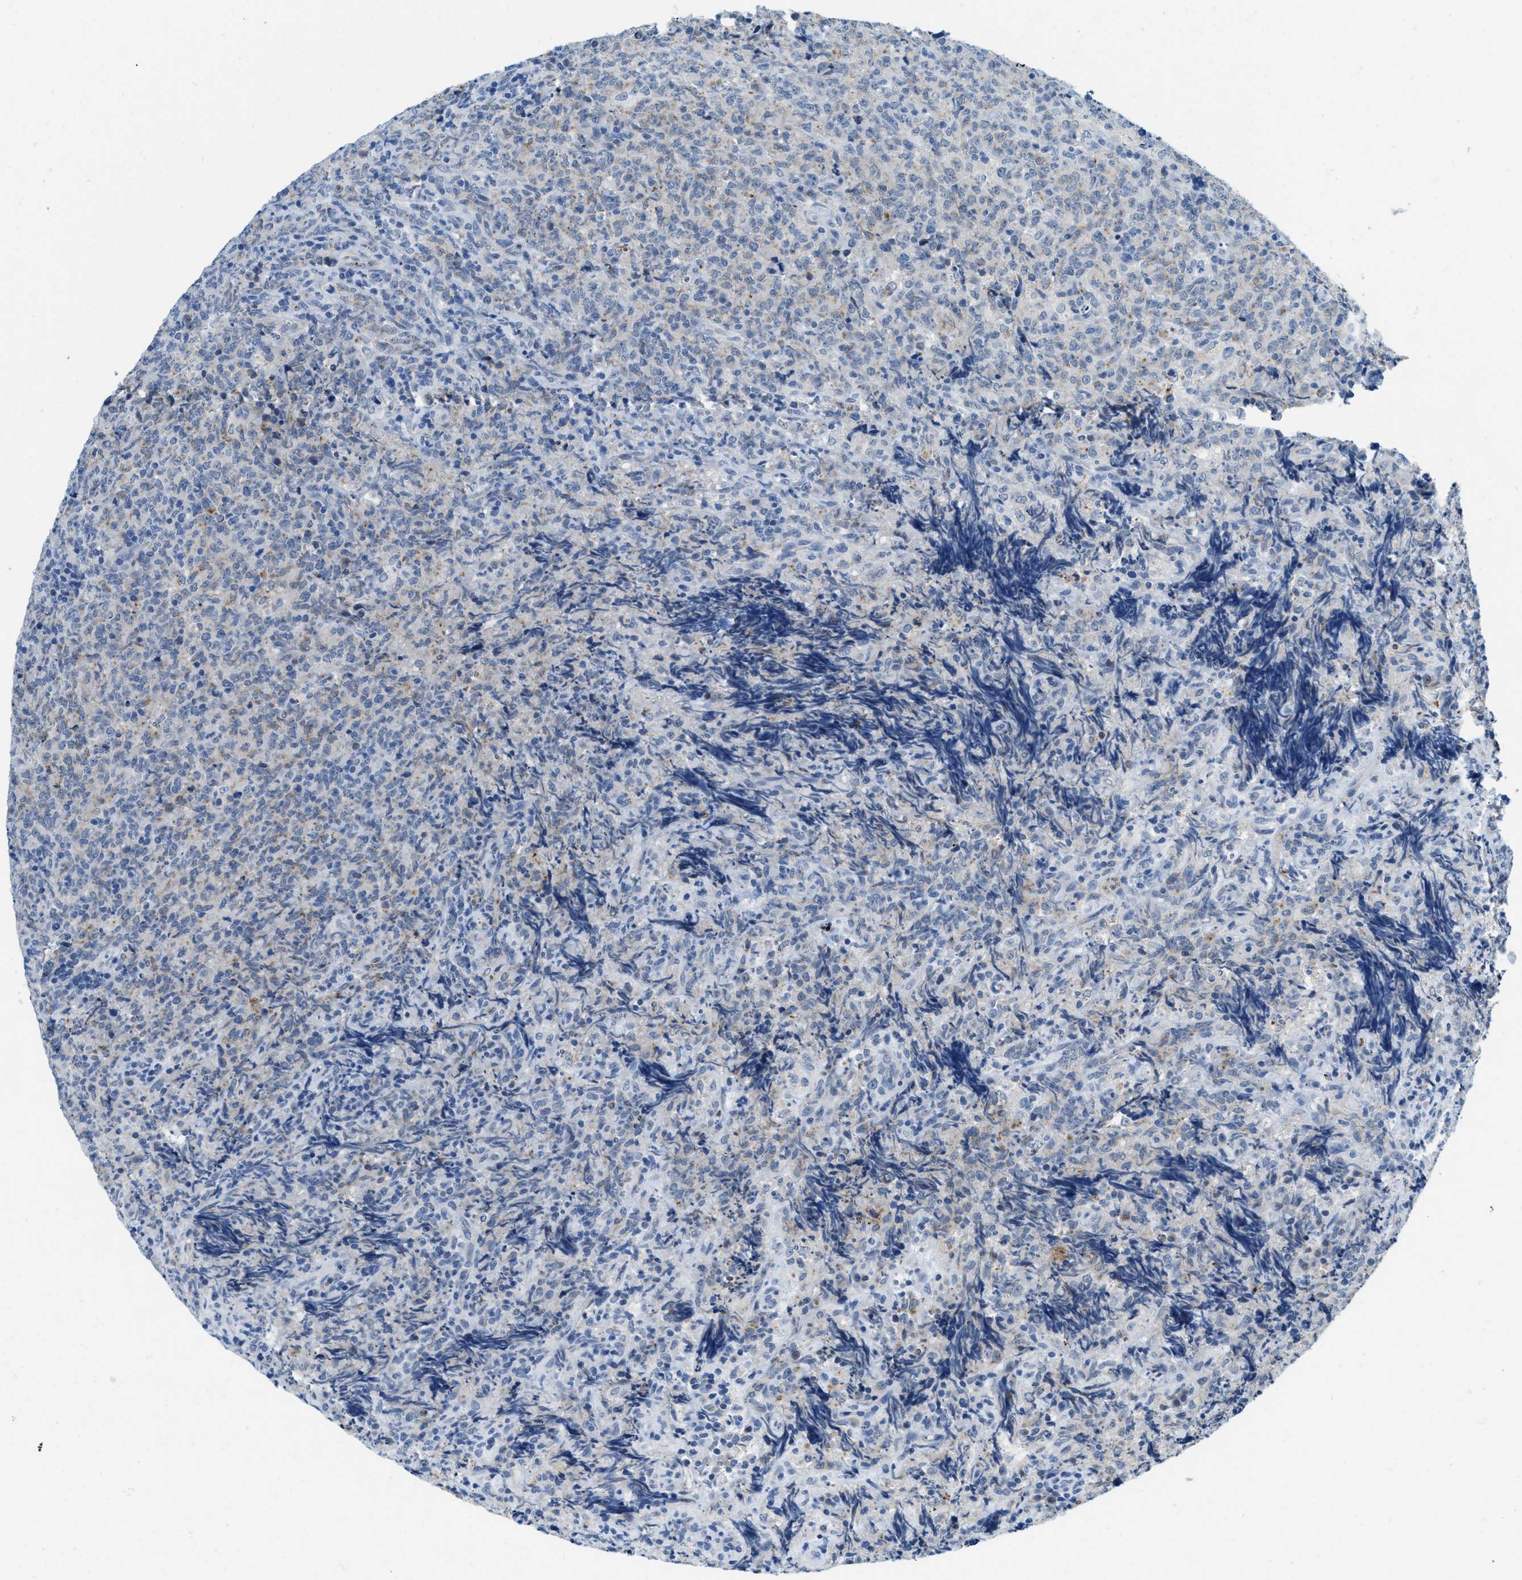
{"staining": {"intensity": "negative", "quantity": "none", "location": "none"}, "tissue": "lymphoma", "cell_type": "Tumor cells", "image_type": "cancer", "snomed": [{"axis": "morphology", "description": "Malignant lymphoma, non-Hodgkin's type, High grade"}, {"axis": "topography", "description": "Tonsil"}], "caption": "Lymphoma was stained to show a protein in brown. There is no significant staining in tumor cells.", "gene": "TSPAN3", "patient": {"sex": "female", "age": 36}}